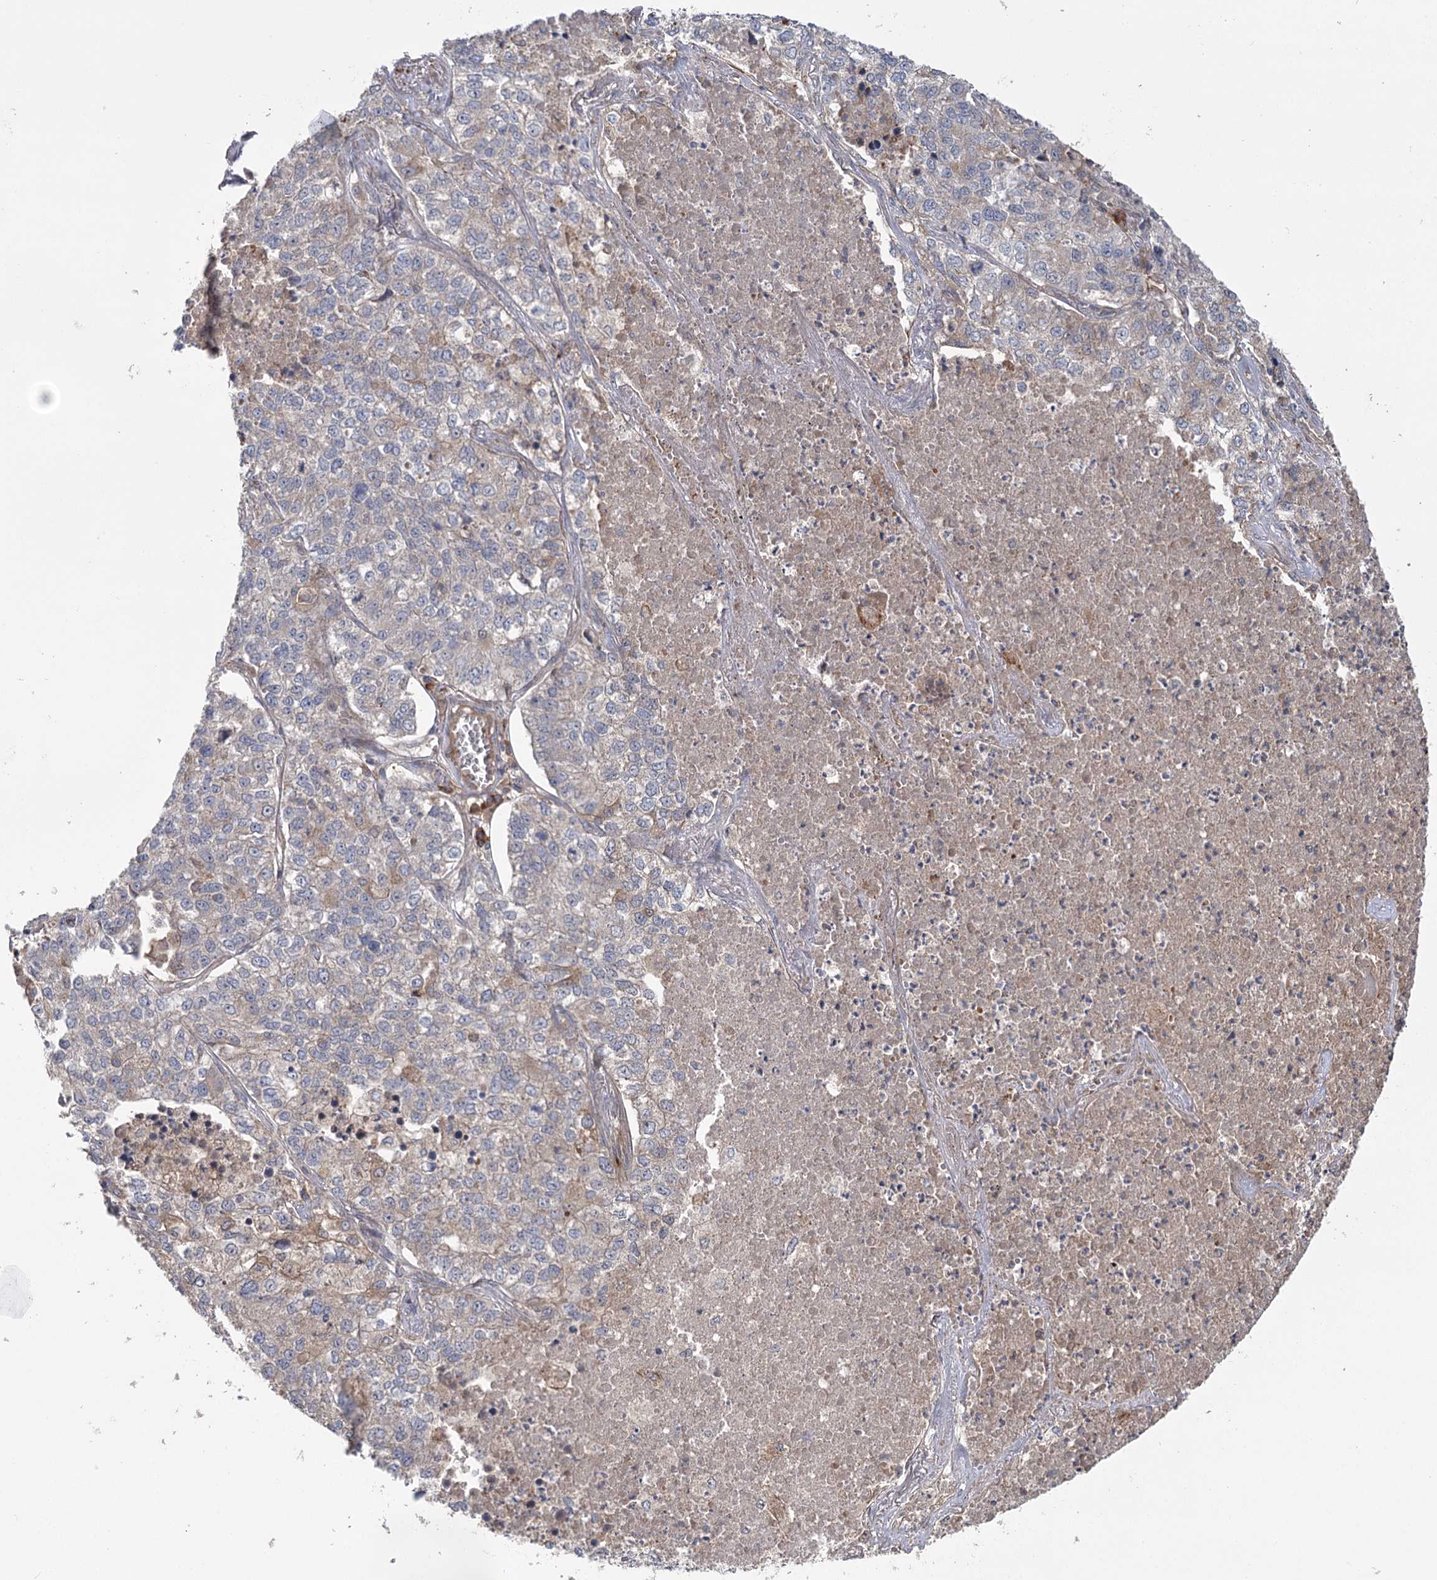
{"staining": {"intensity": "negative", "quantity": "none", "location": "none"}, "tissue": "lung cancer", "cell_type": "Tumor cells", "image_type": "cancer", "snomed": [{"axis": "morphology", "description": "Adenocarcinoma, NOS"}, {"axis": "topography", "description": "Lung"}], "caption": "Lung cancer (adenocarcinoma) stained for a protein using immunohistochemistry shows no positivity tumor cells.", "gene": "KCNN2", "patient": {"sex": "male", "age": 49}}